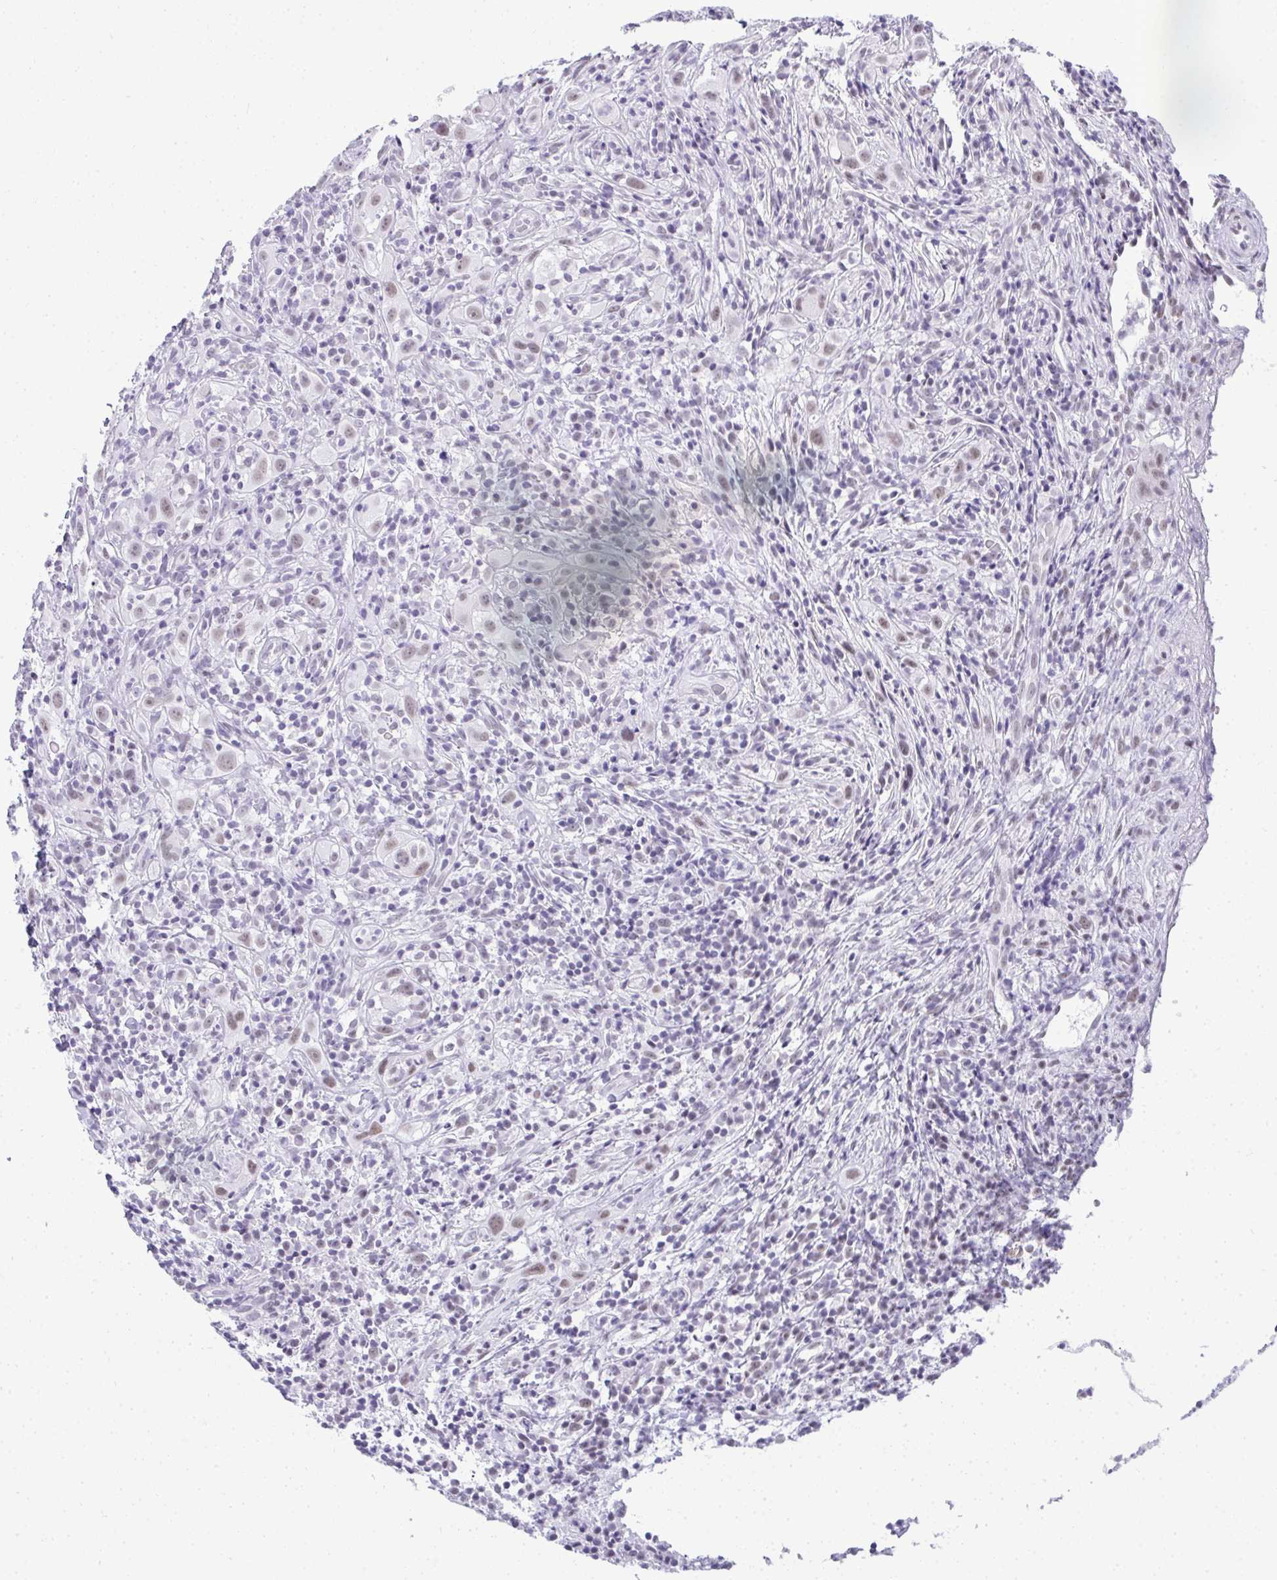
{"staining": {"intensity": "weak", "quantity": "25%-75%", "location": "nuclear"}, "tissue": "head and neck cancer", "cell_type": "Tumor cells", "image_type": "cancer", "snomed": [{"axis": "morphology", "description": "Squamous cell carcinoma, NOS"}, {"axis": "topography", "description": "Head-Neck"}], "caption": "Protein analysis of head and neck cancer tissue demonstrates weak nuclear staining in about 25%-75% of tumor cells.", "gene": "PLA2G1B", "patient": {"sex": "female", "age": 95}}